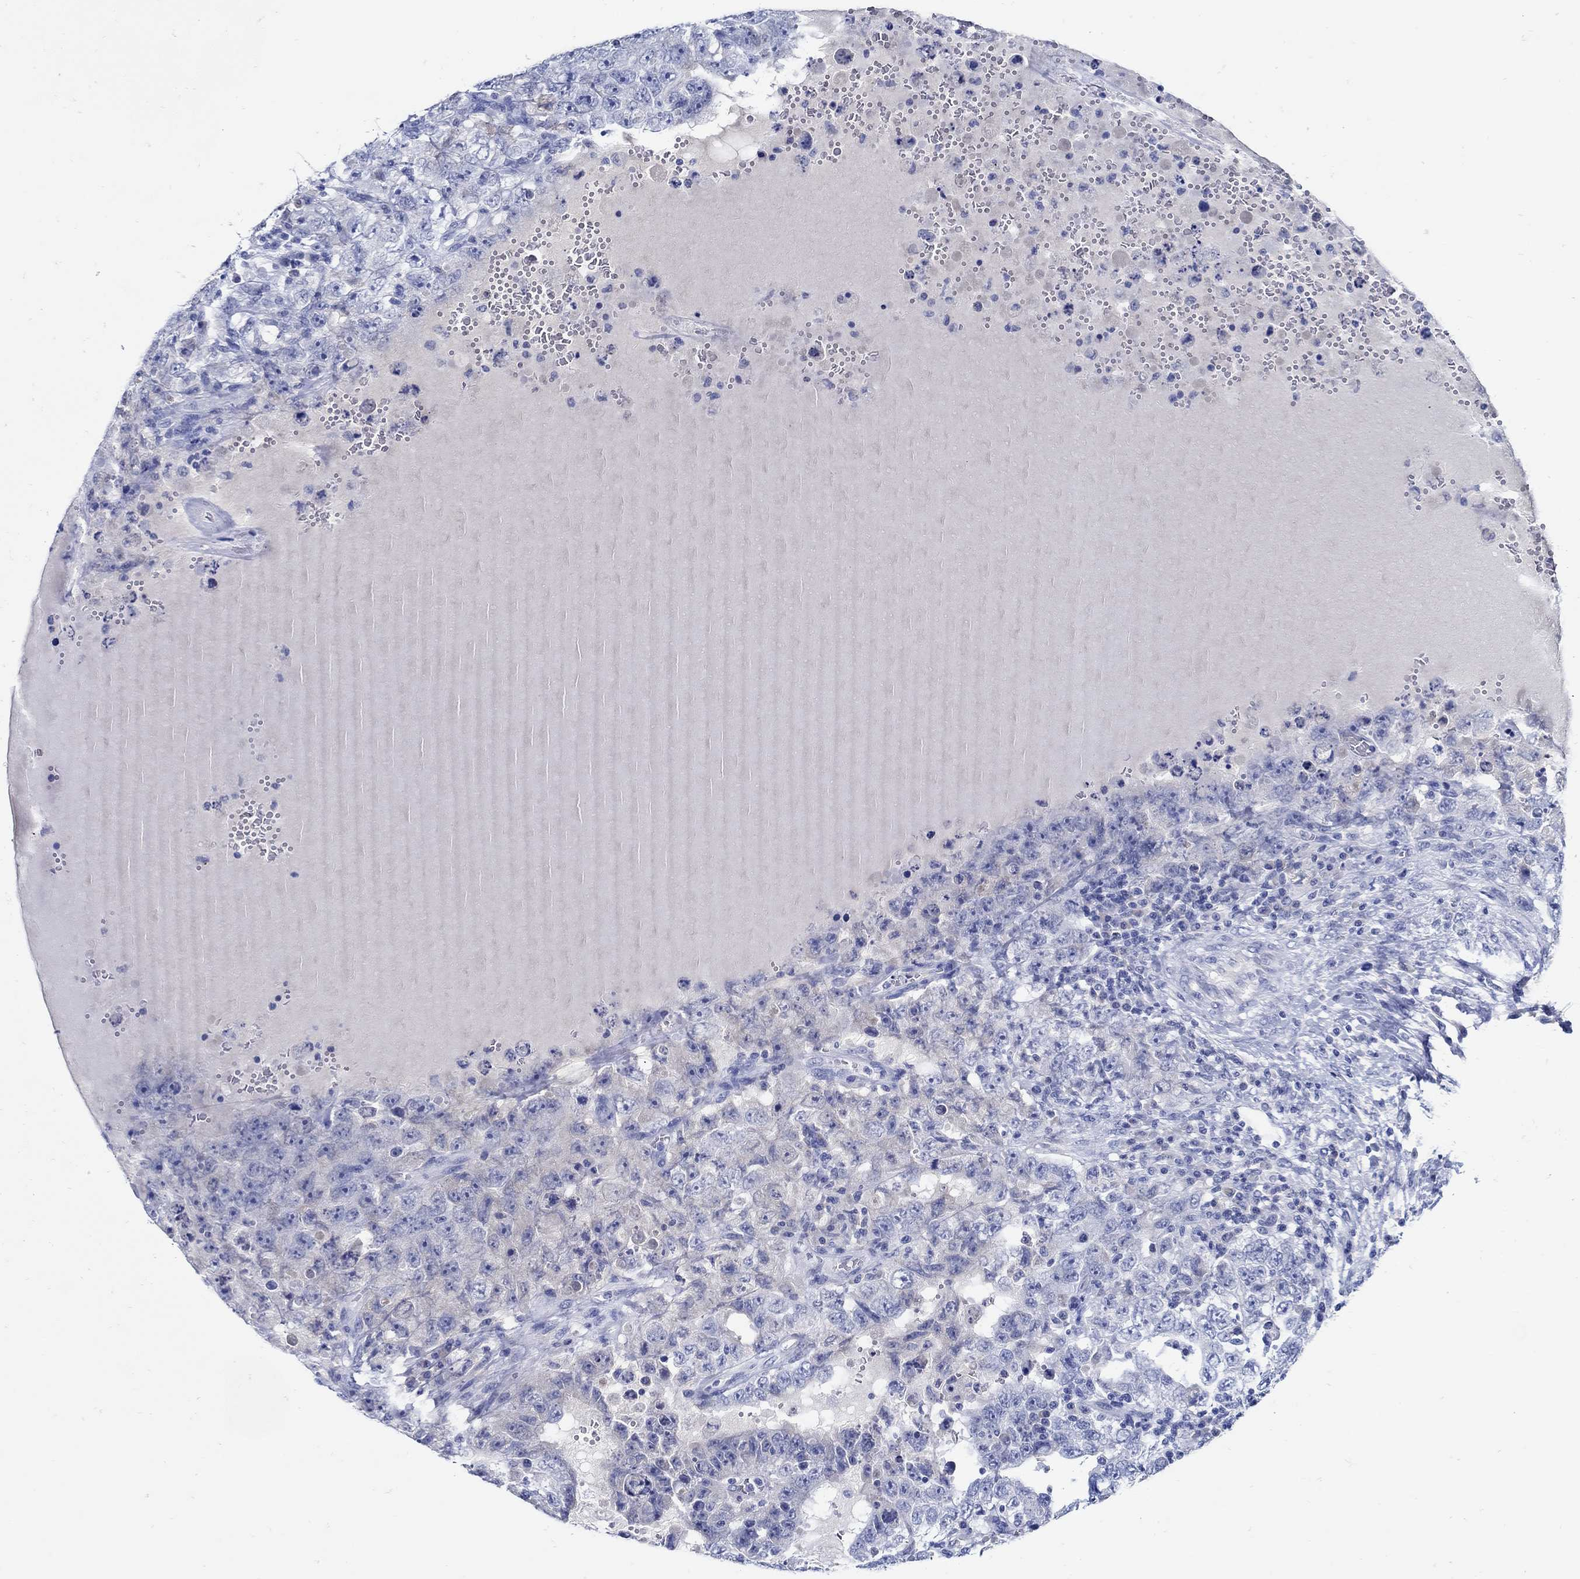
{"staining": {"intensity": "negative", "quantity": "none", "location": "none"}, "tissue": "testis cancer", "cell_type": "Tumor cells", "image_type": "cancer", "snomed": [{"axis": "morphology", "description": "Carcinoma, Embryonal, NOS"}, {"axis": "topography", "description": "Testis"}], "caption": "Immunohistochemistry of testis embryonal carcinoma shows no positivity in tumor cells.", "gene": "PAX9", "patient": {"sex": "male", "age": 26}}